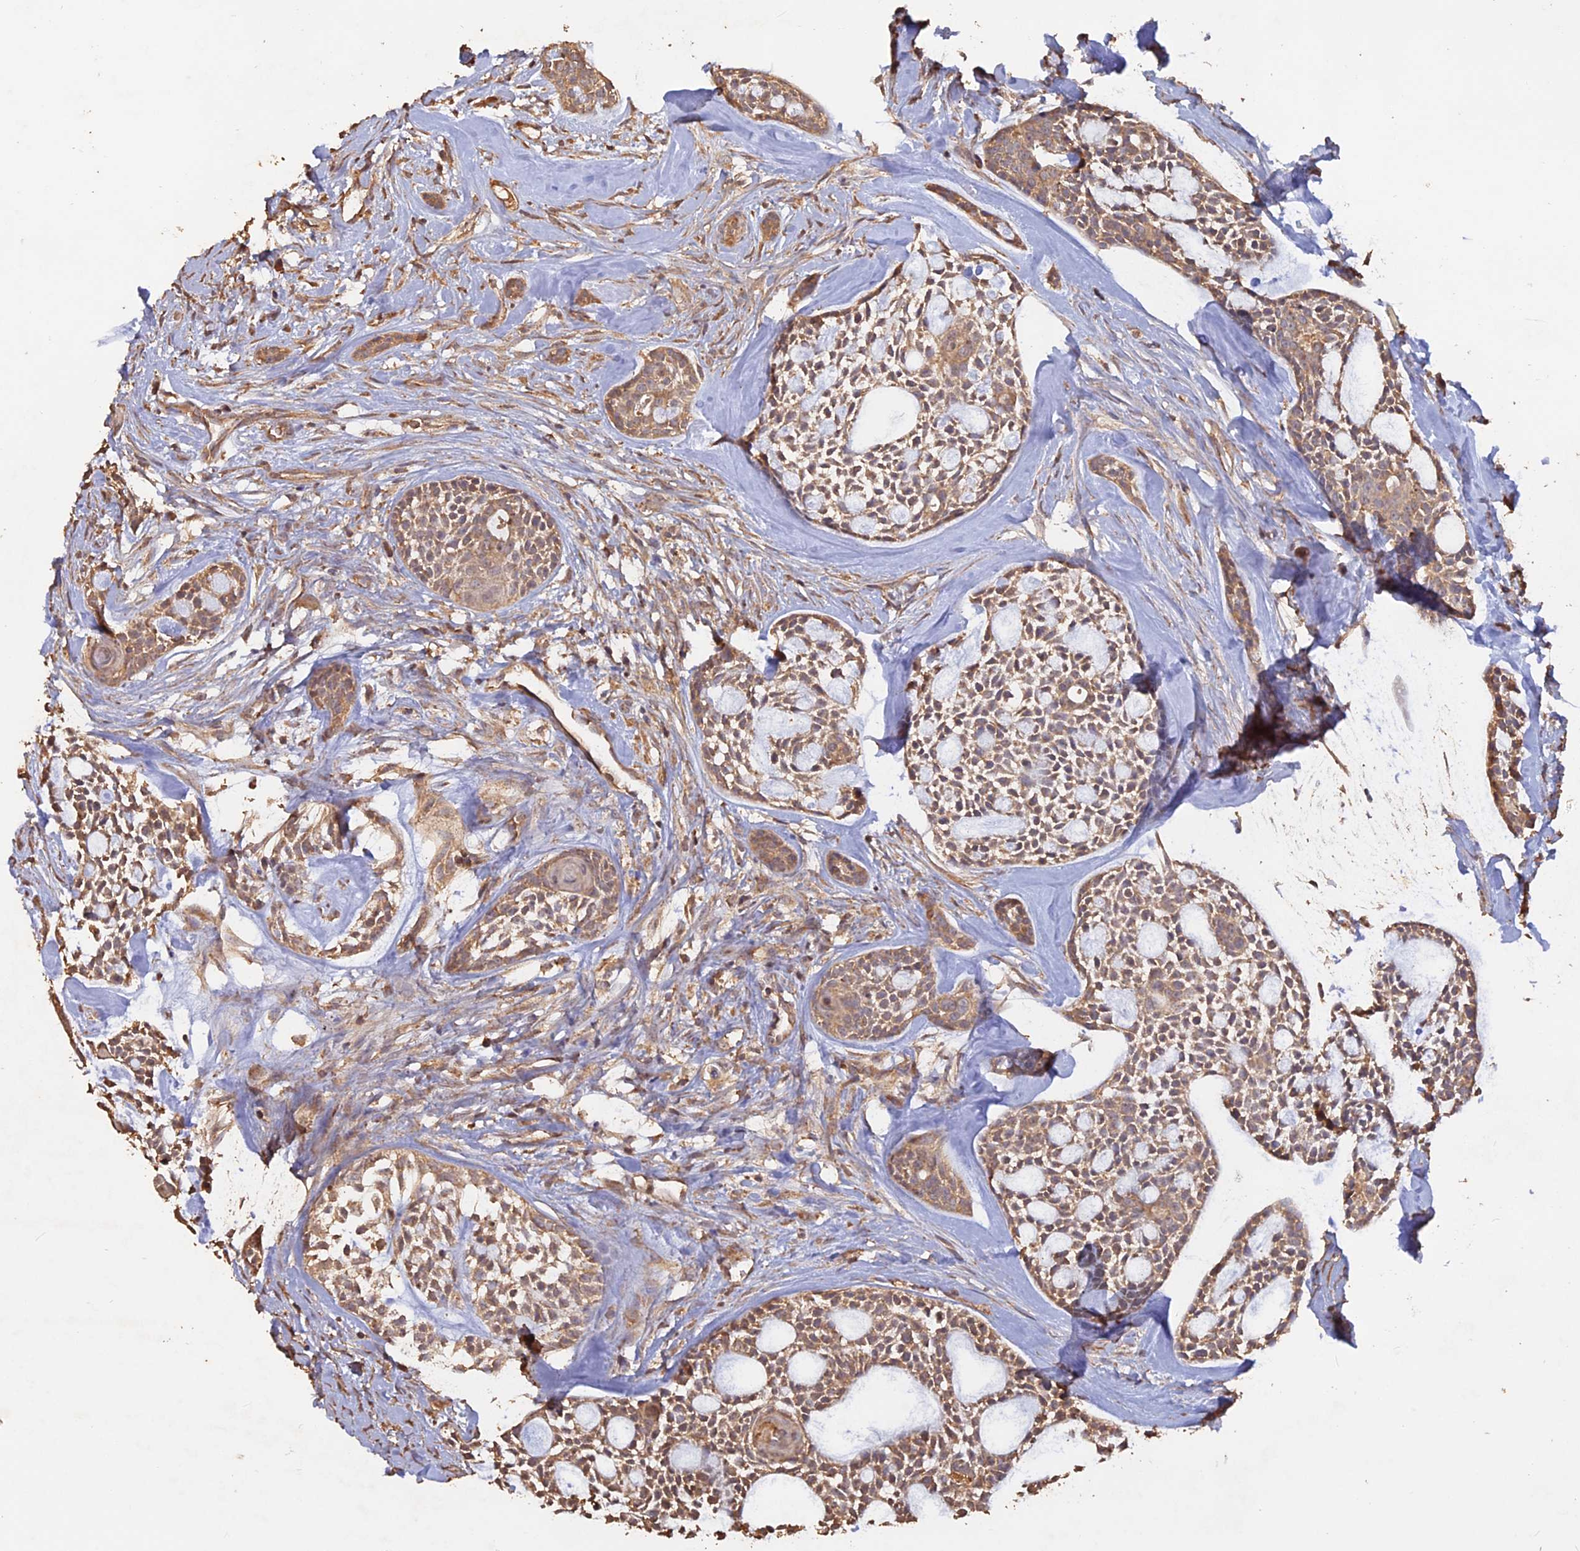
{"staining": {"intensity": "moderate", "quantity": ">75%", "location": "cytoplasmic/membranous"}, "tissue": "head and neck cancer", "cell_type": "Tumor cells", "image_type": "cancer", "snomed": [{"axis": "morphology", "description": "Adenocarcinoma, NOS"}, {"axis": "topography", "description": "Subcutis"}, {"axis": "topography", "description": "Head-Neck"}], "caption": "Approximately >75% of tumor cells in head and neck cancer display moderate cytoplasmic/membranous protein positivity as visualized by brown immunohistochemical staining.", "gene": "LAYN", "patient": {"sex": "female", "age": 73}}